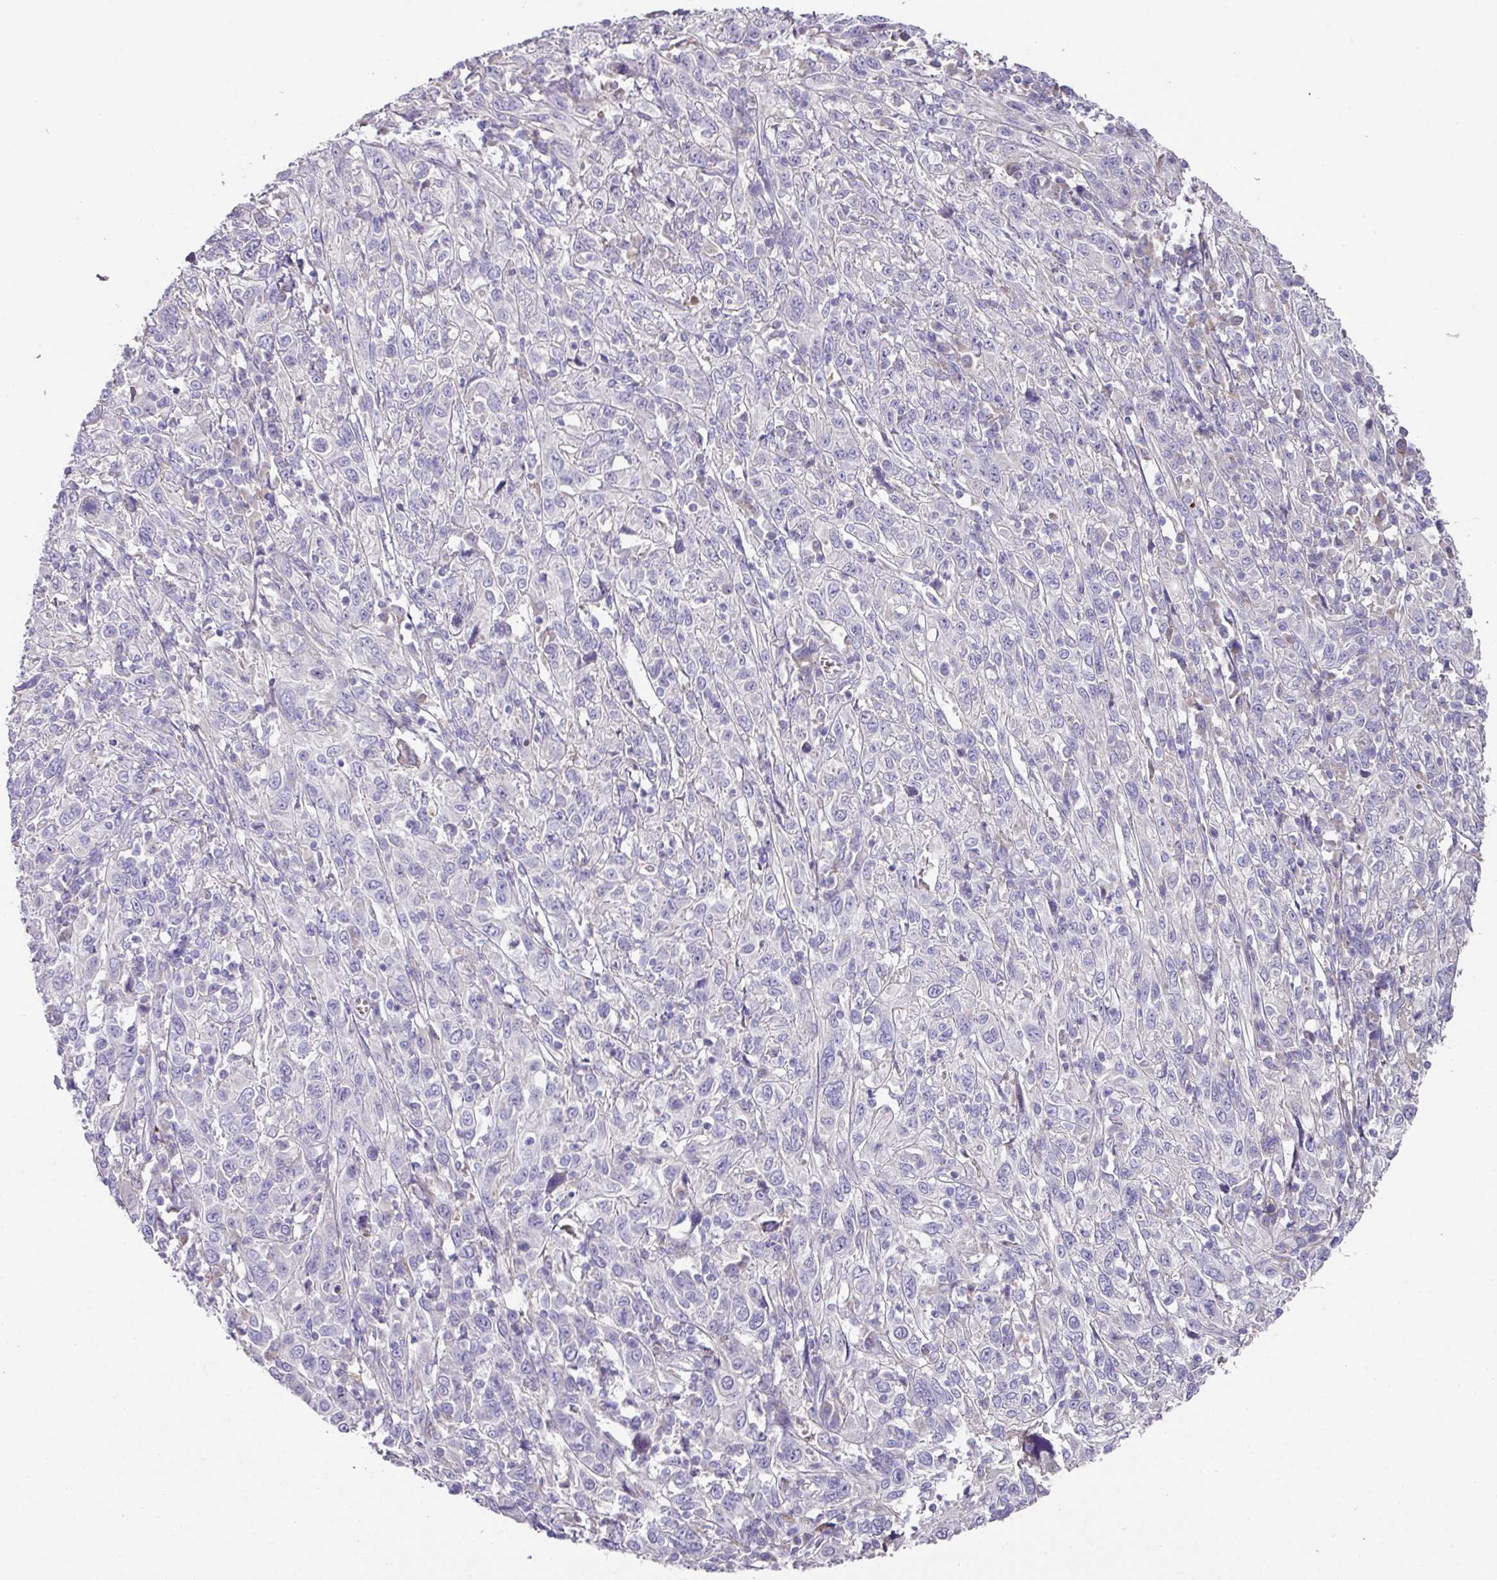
{"staining": {"intensity": "negative", "quantity": "none", "location": "none"}, "tissue": "cervical cancer", "cell_type": "Tumor cells", "image_type": "cancer", "snomed": [{"axis": "morphology", "description": "Squamous cell carcinoma, NOS"}, {"axis": "topography", "description": "Cervix"}], "caption": "DAB immunohistochemical staining of human cervical cancer reveals no significant expression in tumor cells. Brightfield microscopy of immunohistochemistry (IHC) stained with DAB (3,3'-diaminobenzidine) (brown) and hematoxylin (blue), captured at high magnification.", "gene": "TARM1", "patient": {"sex": "female", "age": 46}}